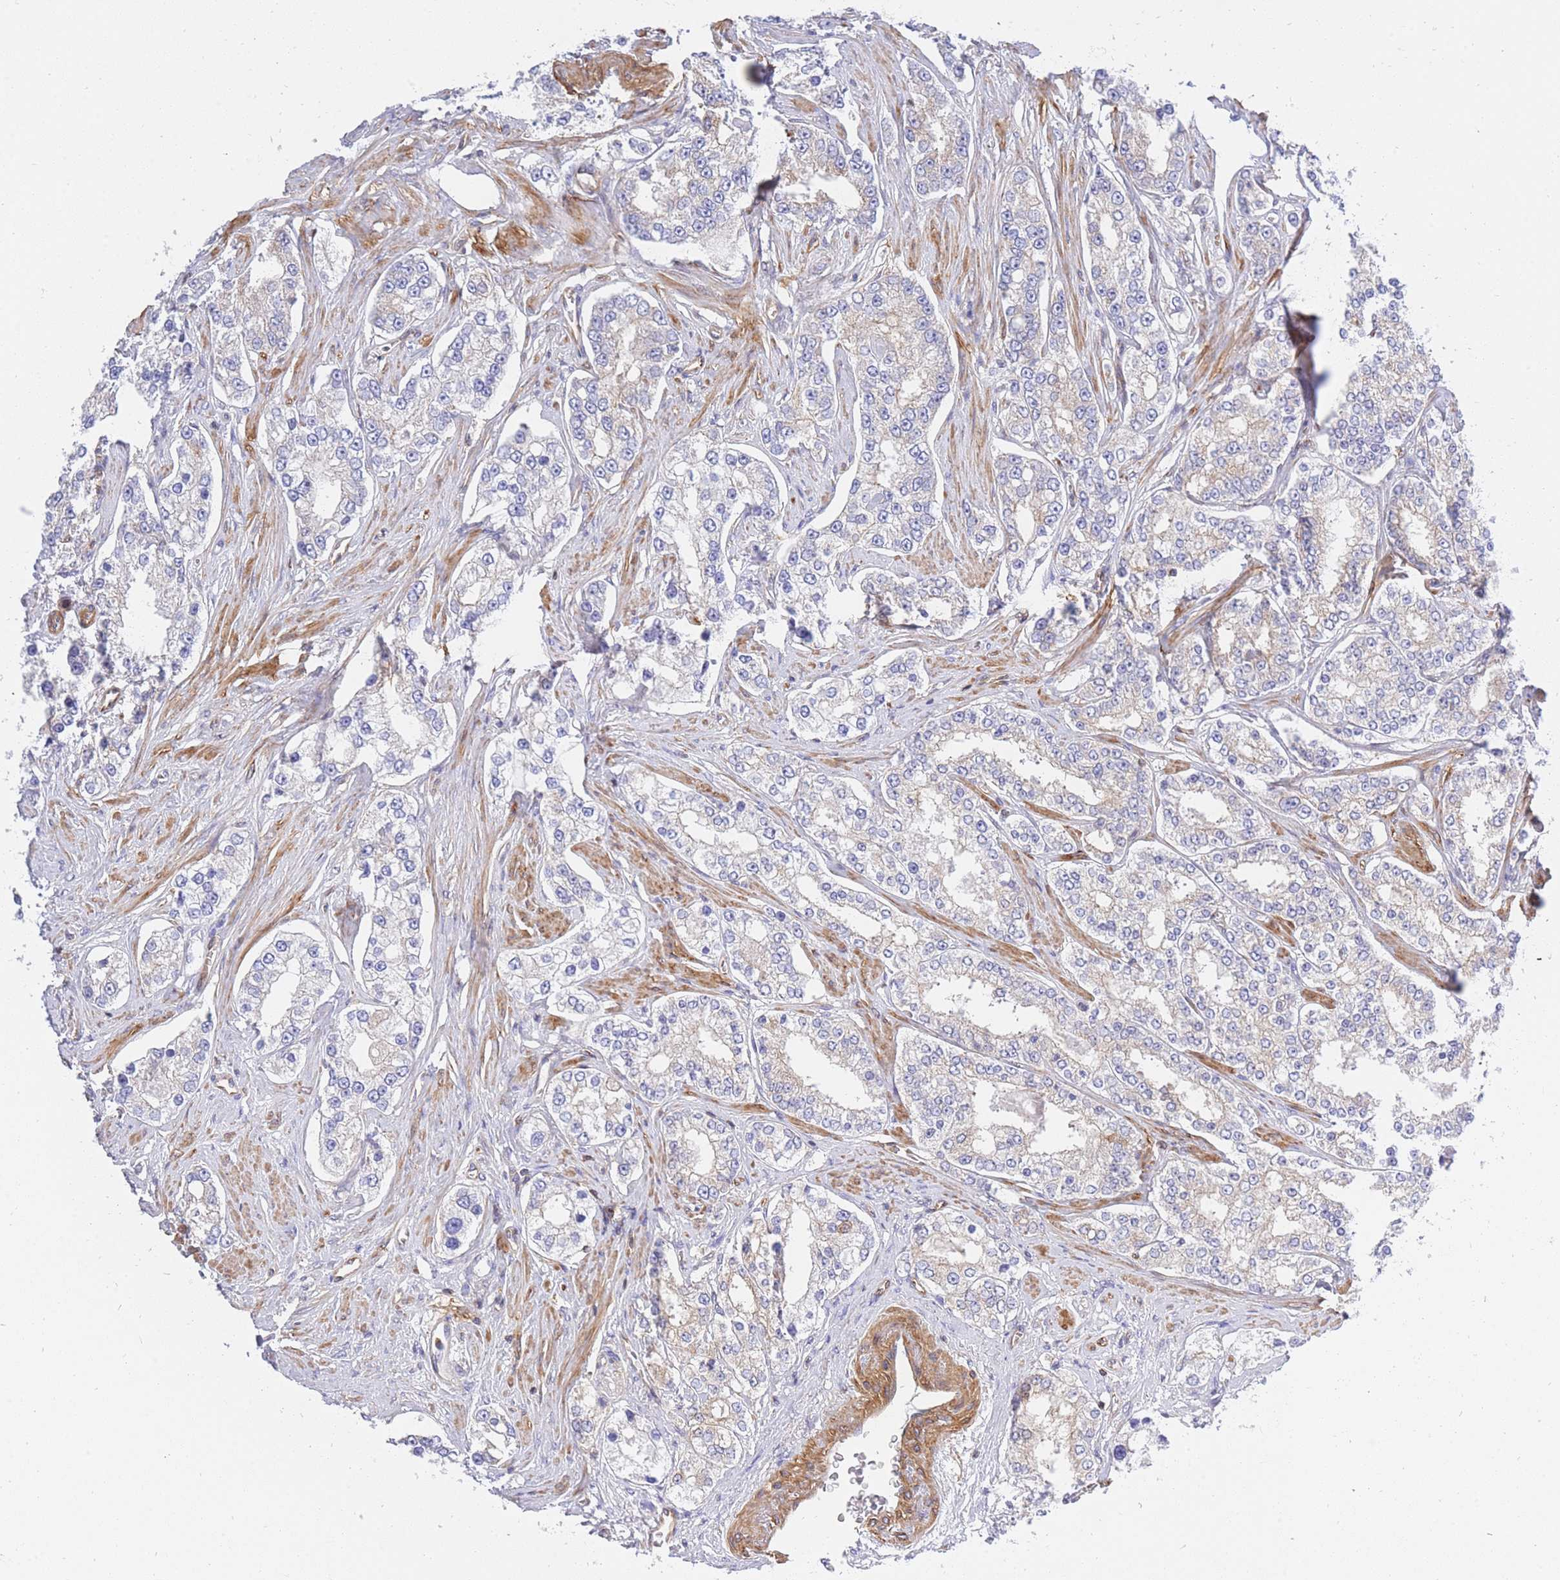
{"staining": {"intensity": "negative", "quantity": "none", "location": "none"}, "tissue": "prostate cancer", "cell_type": "Tumor cells", "image_type": "cancer", "snomed": [{"axis": "morphology", "description": "Normal tissue, NOS"}, {"axis": "morphology", "description": "Adenocarcinoma, High grade"}, {"axis": "topography", "description": "Prostate"}], "caption": "Immunohistochemistry (IHC) image of prostate cancer (adenocarcinoma (high-grade)) stained for a protein (brown), which displays no expression in tumor cells.", "gene": "REM1", "patient": {"sex": "male", "age": 83}}